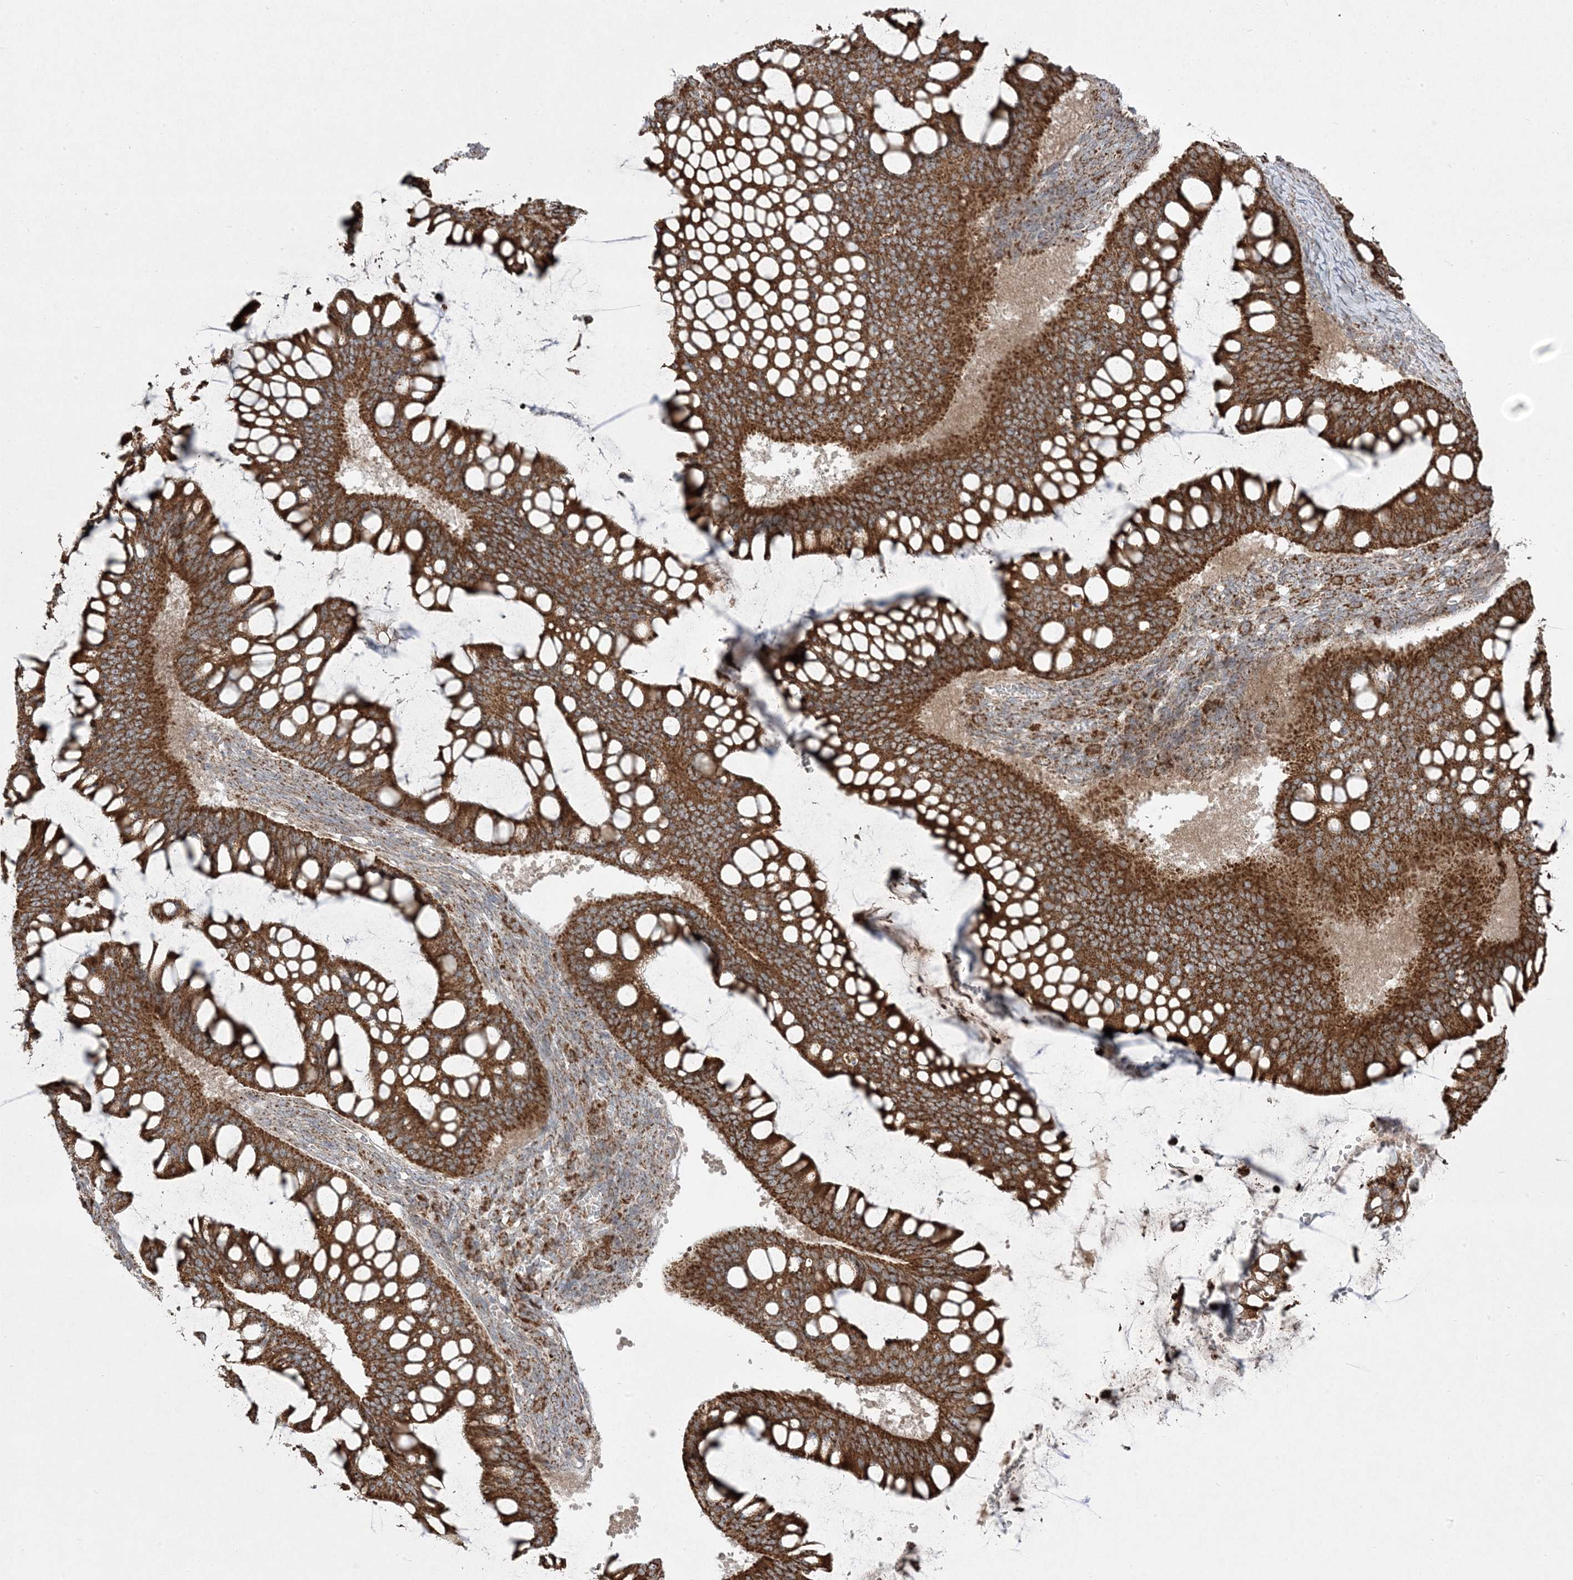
{"staining": {"intensity": "strong", "quantity": ">75%", "location": "cytoplasmic/membranous"}, "tissue": "ovarian cancer", "cell_type": "Tumor cells", "image_type": "cancer", "snomed": [{"axis": "morphology", "description": "Cystadenocarcinoma, mucinous, NOS"}, {"axis": "topography", "description": "Ovary"}], "caption": "Ovarian cancer (mucinous cystadenocarcinoma) tissue shows strong cytoplasmic/membranous positivity in about >75% of tumor cells", "gene": "CLUAP1", "patient": {"sex": "female", "age": 73}}